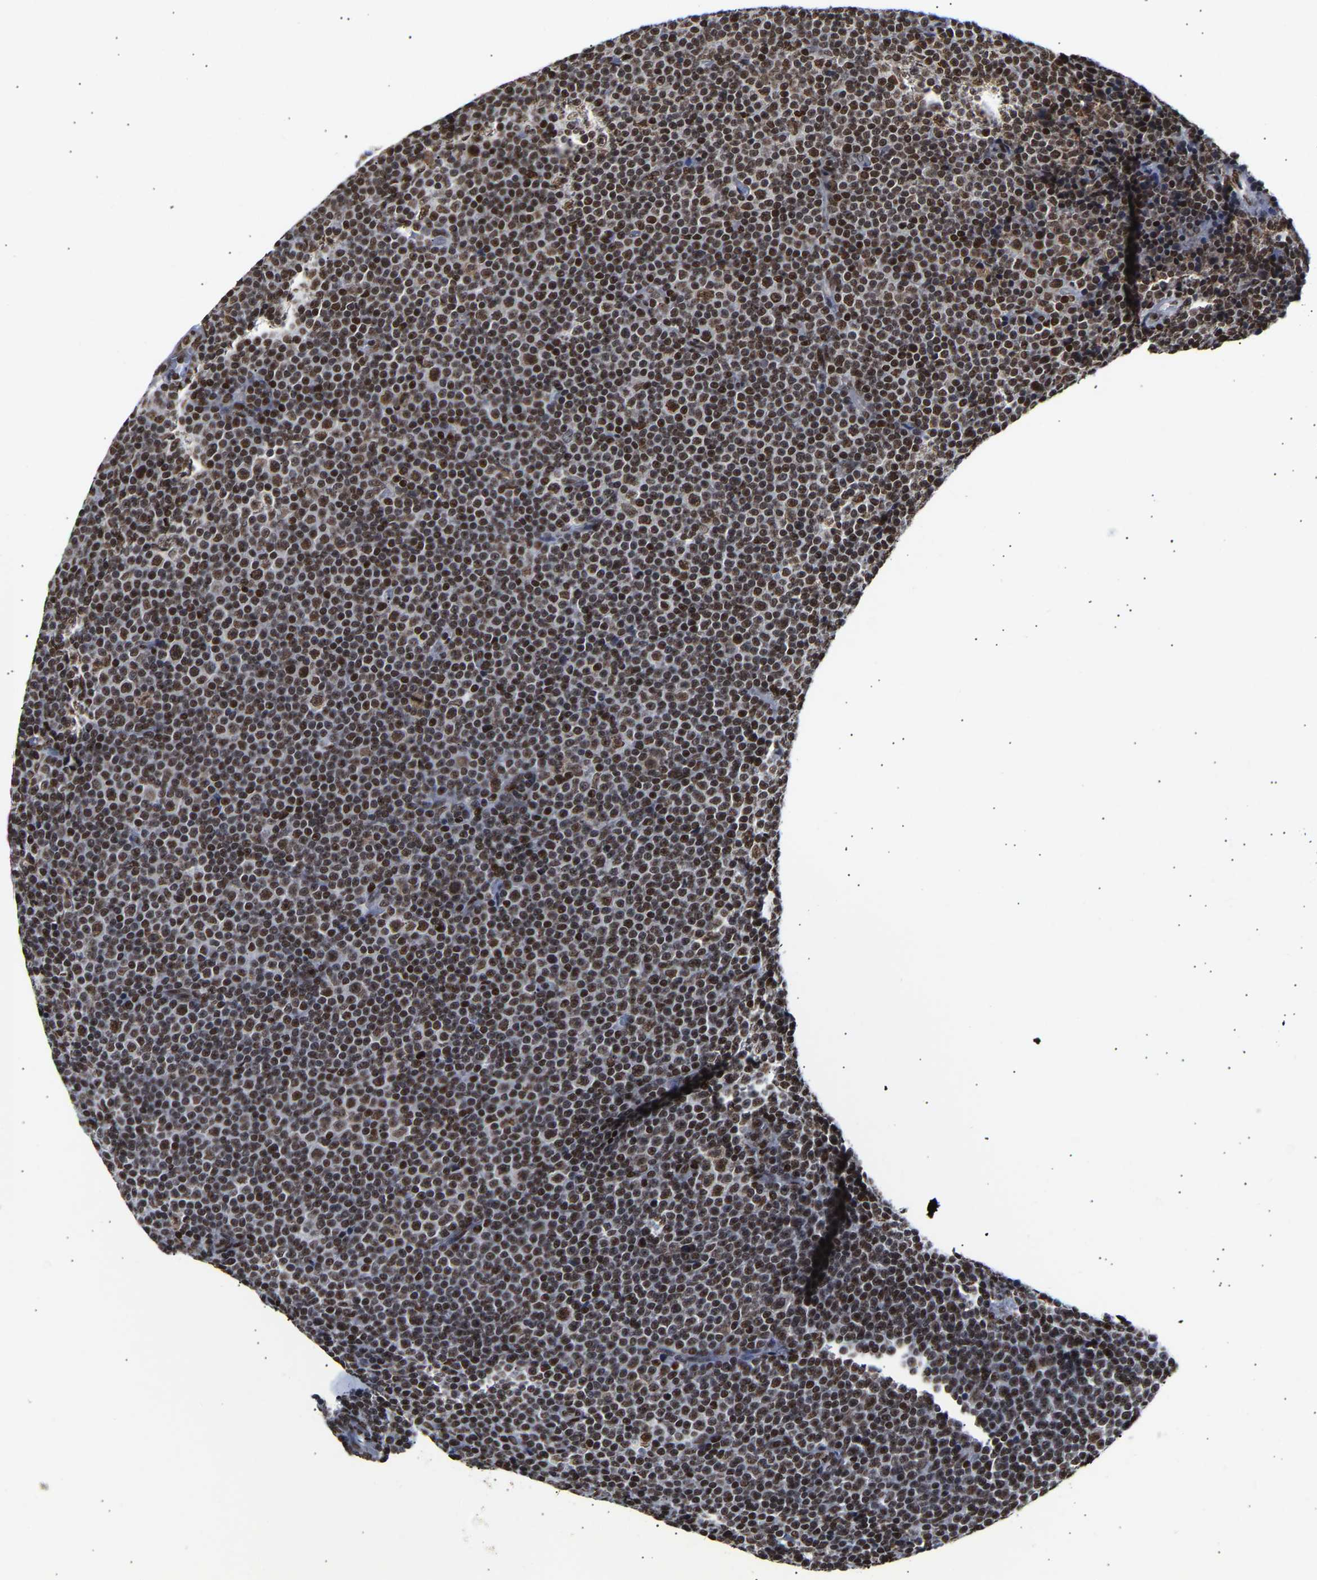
{"staining": {"intensity": "strong", "quantity": ">75%", "location": "nuclear"}, "tissue": "lymphoma", "cell_type": "Tumor cells", "image_type": "cancer", "snomed": [{"axis": "morphology", "description": "Malignant lymphoma, non-Hodgkin's type, Low grade"}, {"axis": "topography", "description": "Lymph node"}], "caption": "A high-resolution image shows immunohistochemistry staining of malignant lymphoma, non-Hodgkin's type (low-grade), which displays strong nuclear expression in approximately >75% of tumor cells. (brown staining indicates protein expression, while blue staining denotes nuclei).", "gene": "PSIP1", "patient": {"sex": "female", "age": 67}}